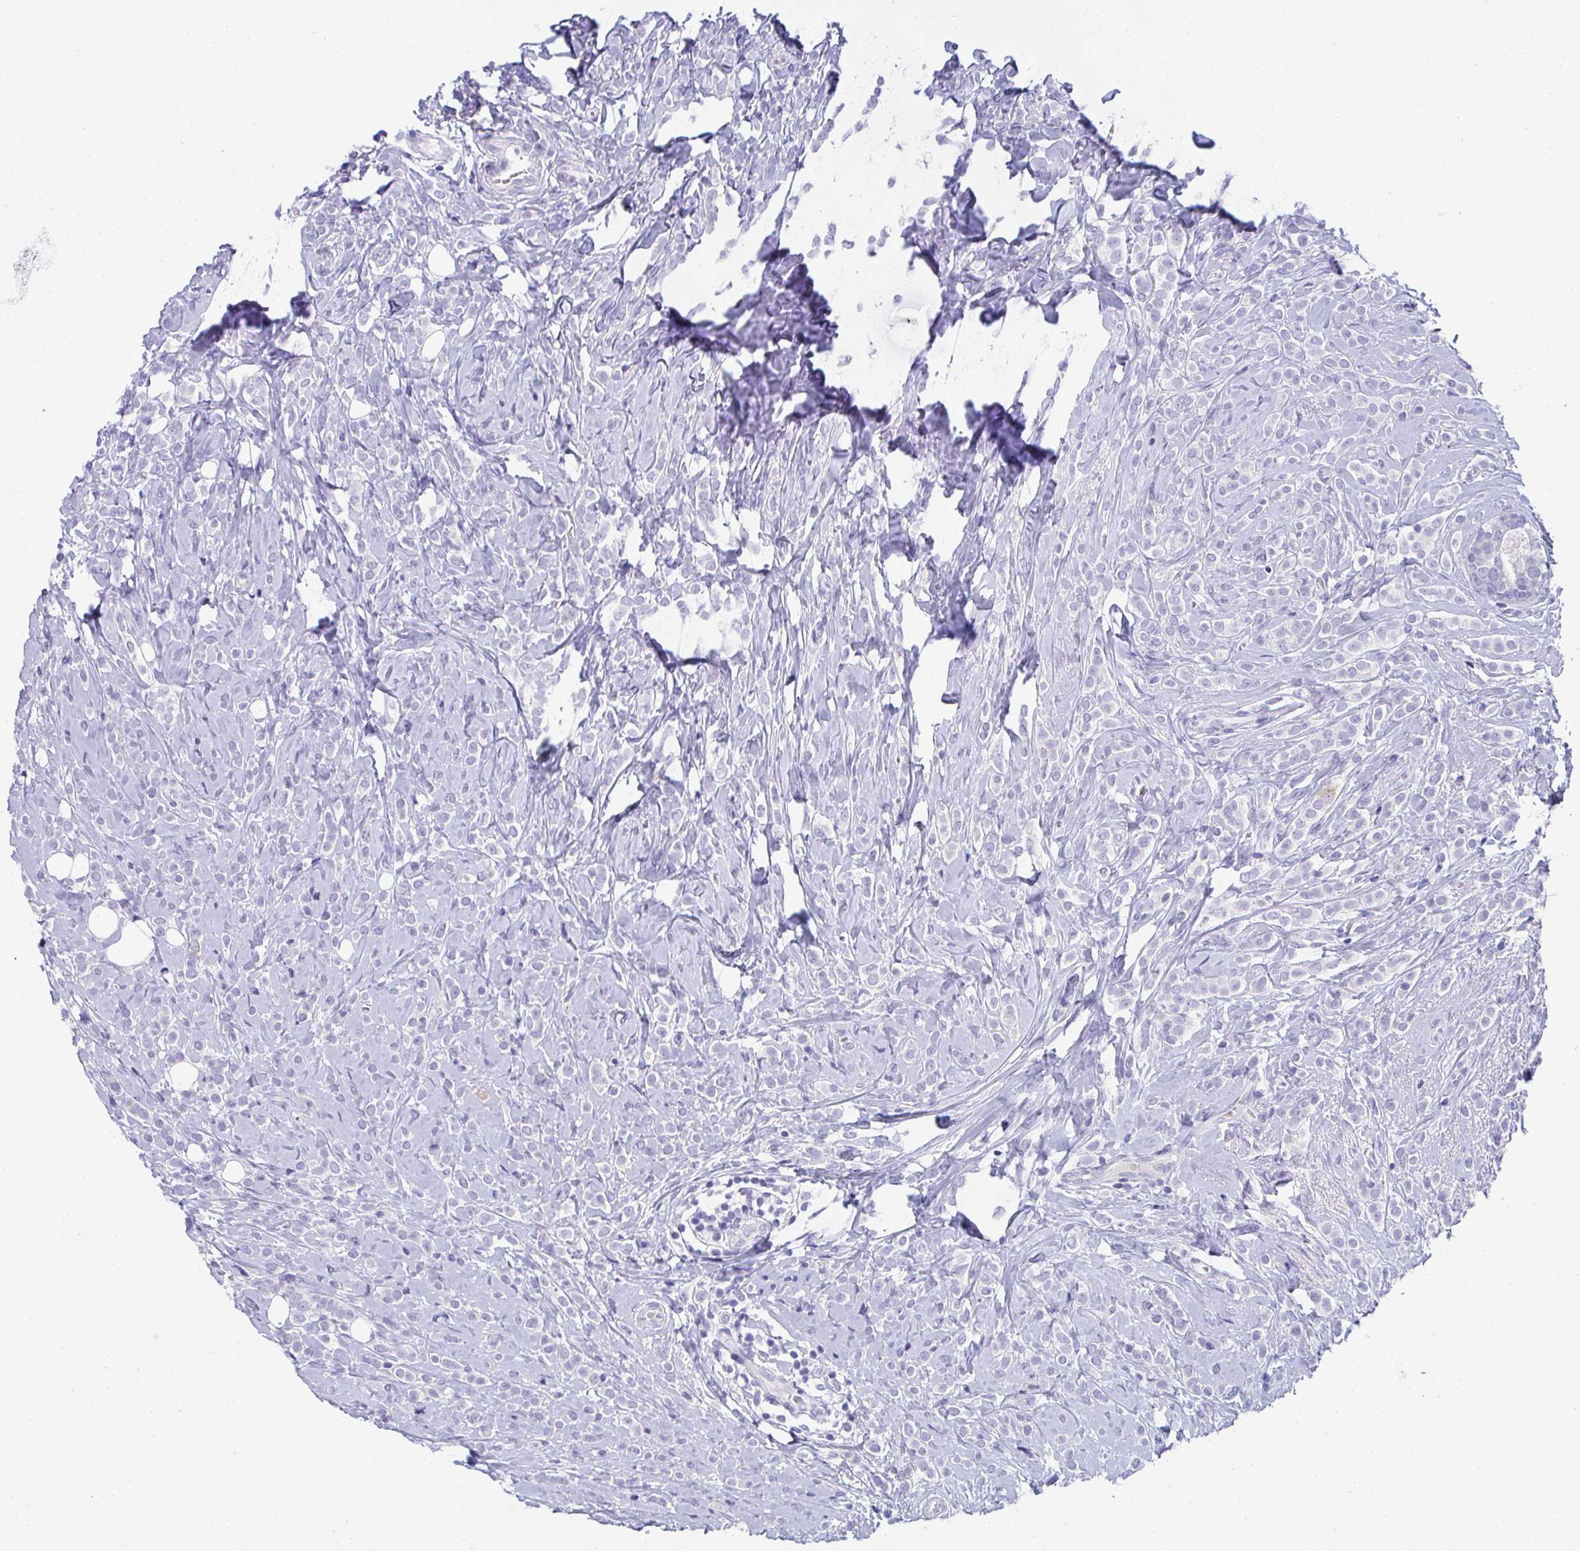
{"staining": {"intensity": "negative", "quantity": "none", "location": "none"}, "tissue": "breast cancer", "cell_type": "Tumor cells", "image_type": "cancer", "snomed": [{"axis": "morphology", "description": "Lobular carcinoma"}, {"axis": "topography", "description": "Breast"}], "caption": "DAB (3,3'-diaminobenzidine) immunohistochemical staining of breast cancer exhibits no significant expression in tumor cells. (Brightfield microscopy of DAB (3,3'-diaminobenzidine) immunohistochemistry (IHC) at high magnification).", "gene": "TTC30B", "patient": {"sex": "female", "age": 49}}